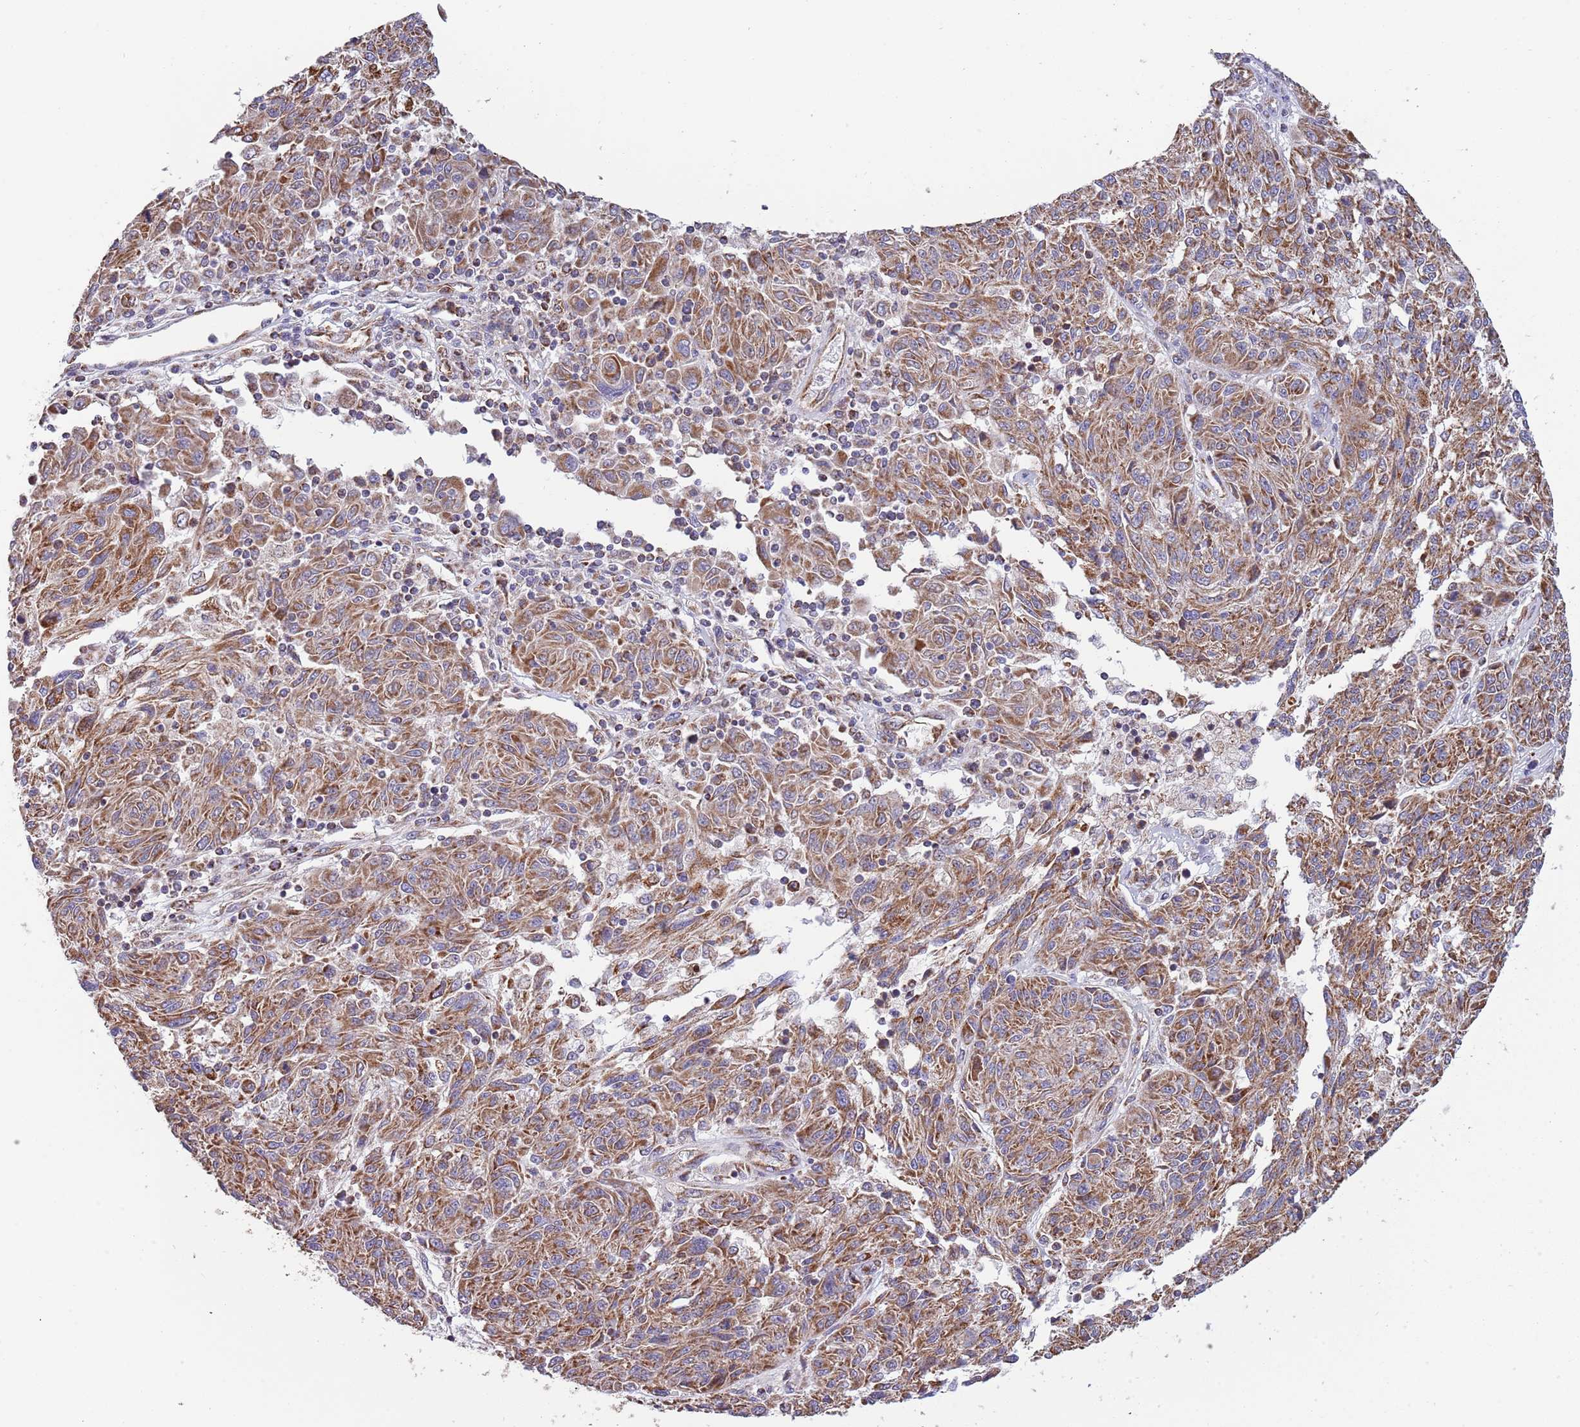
{"staining": {"intensity": "moderate", "quantity": ">75%", "location": "cytoplasmic/membranous"}, "tissue": "melanoma", "cell_type": "Tumor cells", "image_type": "cancer", "snomed": [{"axis": "morphology", "description": "Malignant melanoma, NOS"}, {"axis": "topography", "description": "Skin"}], "caption": "Immunohistochemical staining of melanoma exhibits moderate cytoplasmic/membranous protein positivity in approximately >75% of tumor cells.", "gene": "VPS16", "patient": {"sex": "male", "age": 53}}